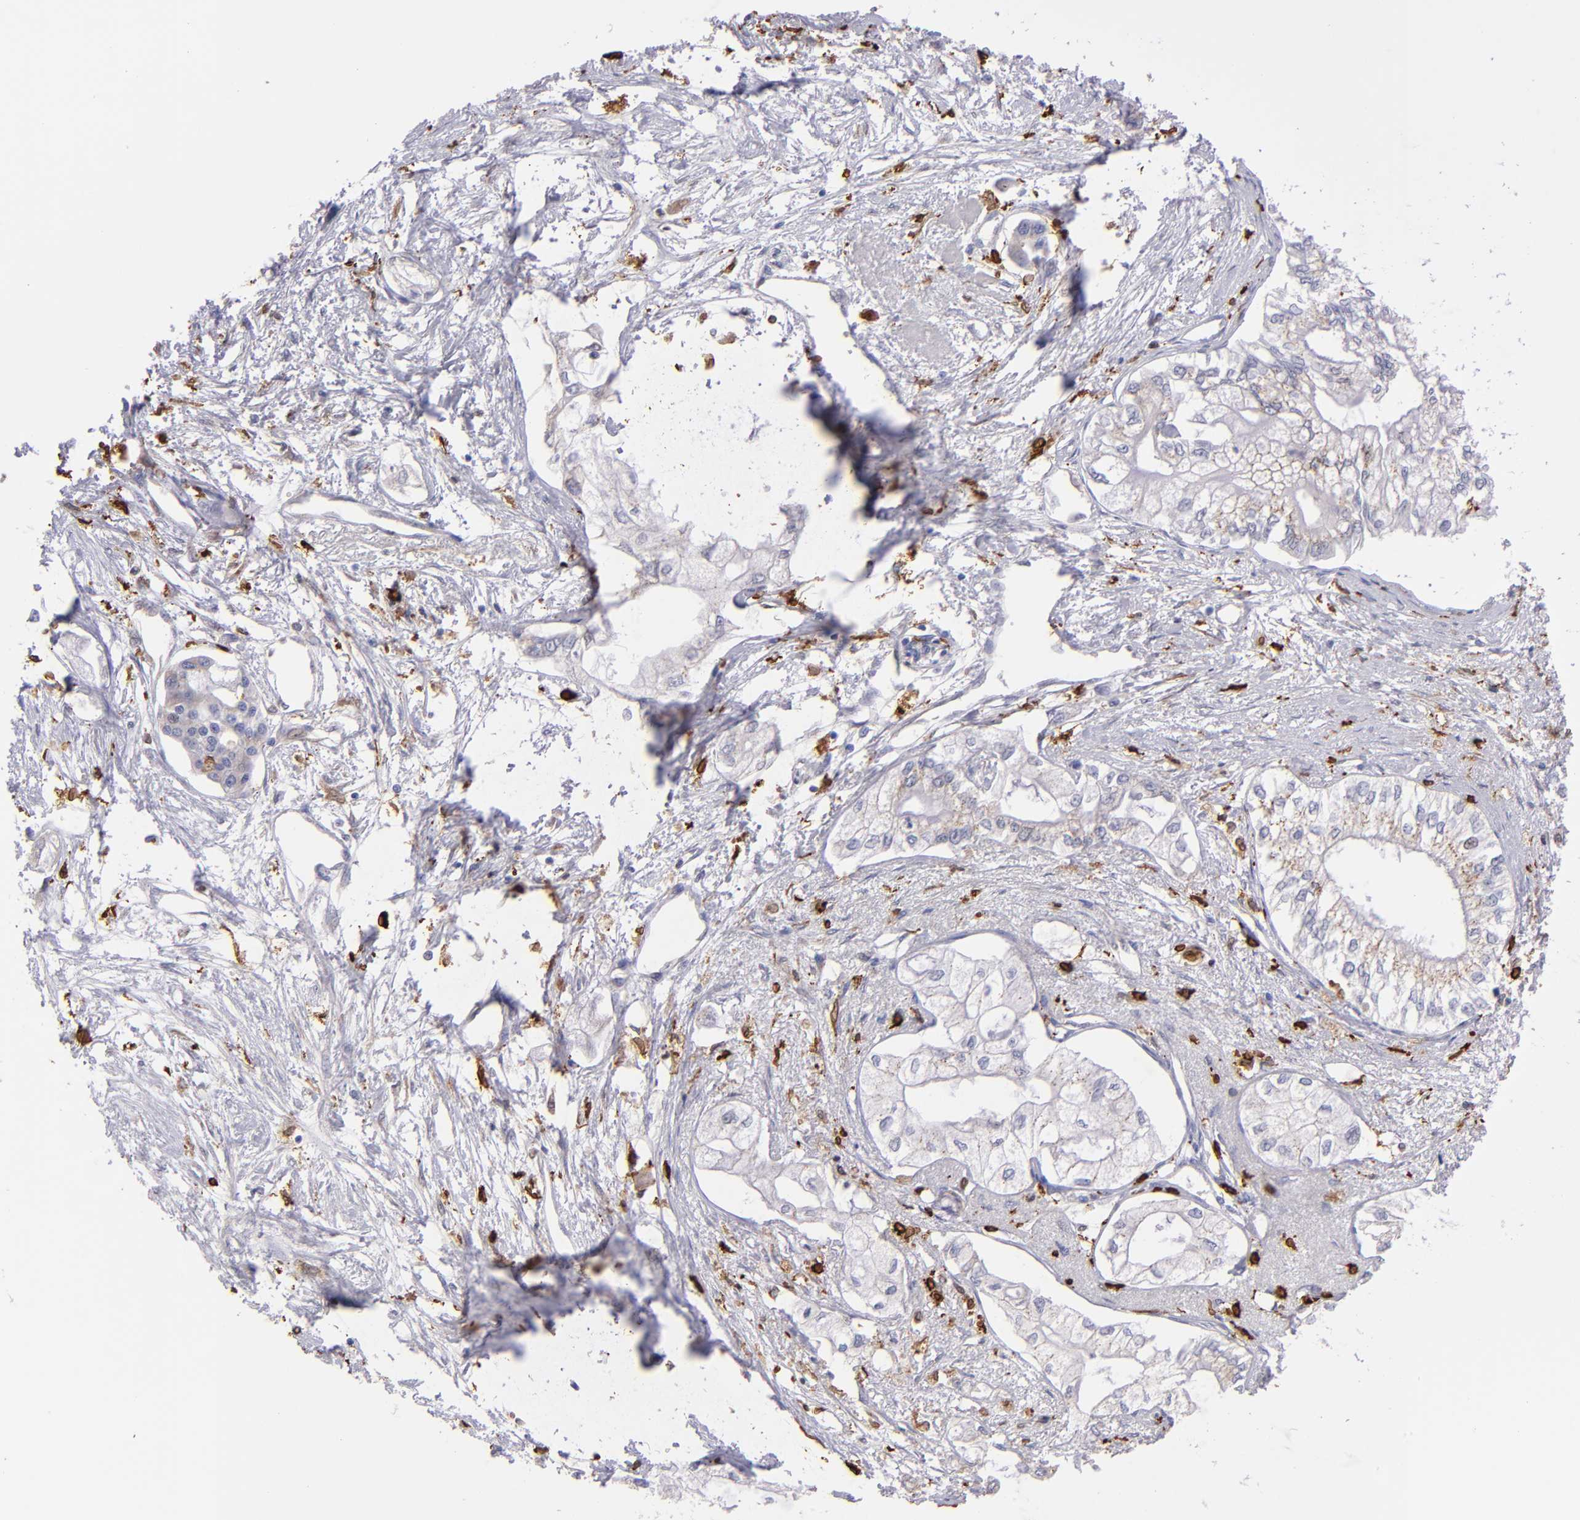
{"staining": {"intensity": "weak", "quantity": "25%-75%", "location": "cytoplasmic/membranous"}, "tissue": "pancreatic cancer", "cell_type": "Tumor cells", "image_type": "cancer", "snomed": [{"axis": "morphology", "description": "Adenocarcinoma, NOS"}, {"axis": "topography", "description": "Pancreas"}], "caption": "Tumor cells demonstrate low levels of weak cytoplasmic/membranous positivity in approximately 25%-75% of cells in pancreatic cancer (adenocarcinoma).", "gene": "PTGS1", "patient": {"sex": "male", "age": 79}}